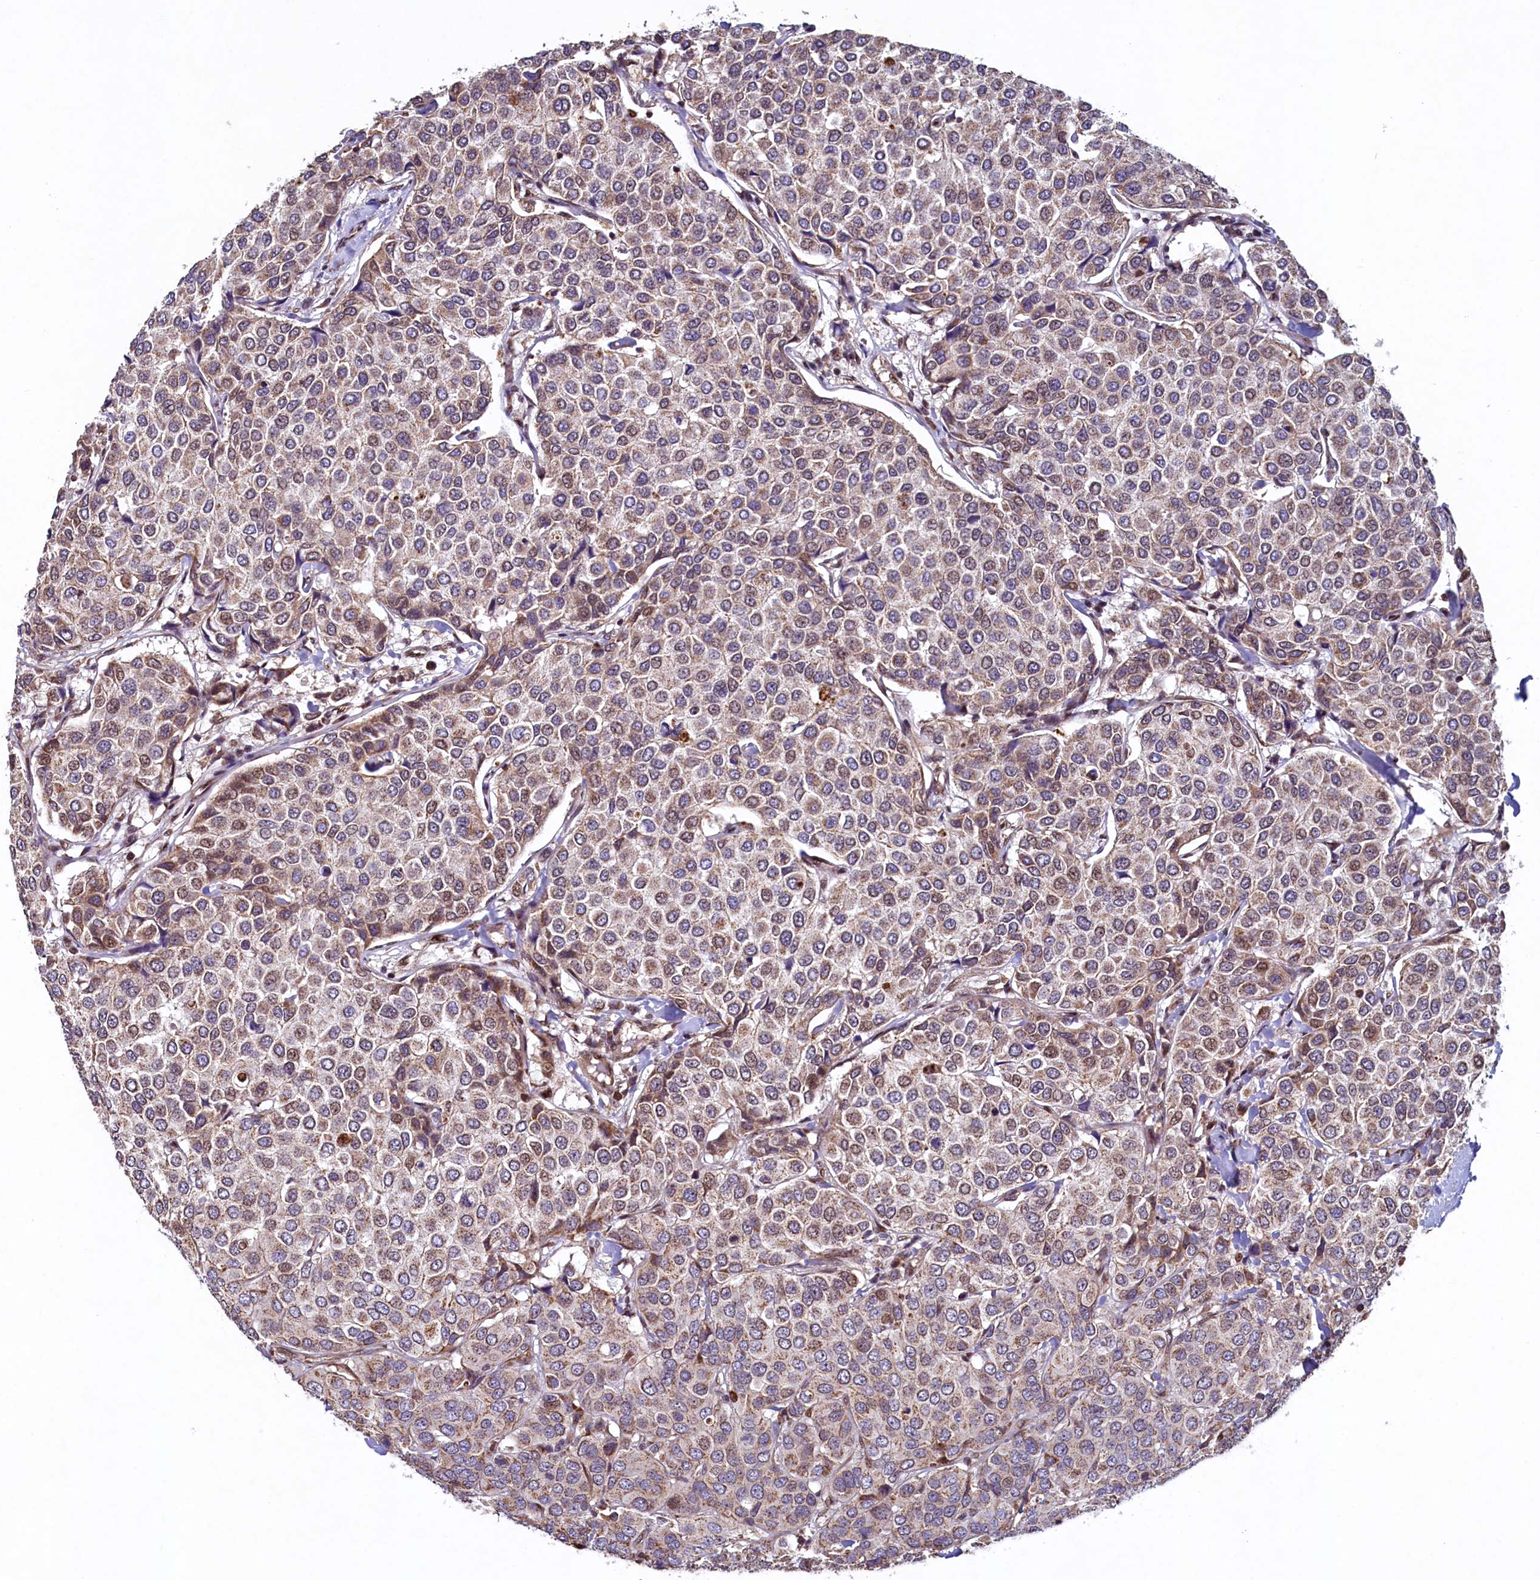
{"staining": {"intensity": "weak", "quantity": ">75%", "location": "cytoplasmic/membranous,nuclear"}, "tissue": "breast cancer", "cell_type": "Tumor cells", "image_type": "cancer", "snomed": [{"axis": "morphology", "description": "Duct carcinoma"}, {"axis": "topography", "description": "Breast"}], "caption": "This image displays intraductal carcinoma (breast) stained with immunohistochemistry to label a protein in brown. The cytoplasmic/membranous and nuclear of tumor cells show weak positivity for the protein. Nuclei are counter-stained blue.", "gene": "ZNF577", "patient": {"sex": "female", "age": 55}}